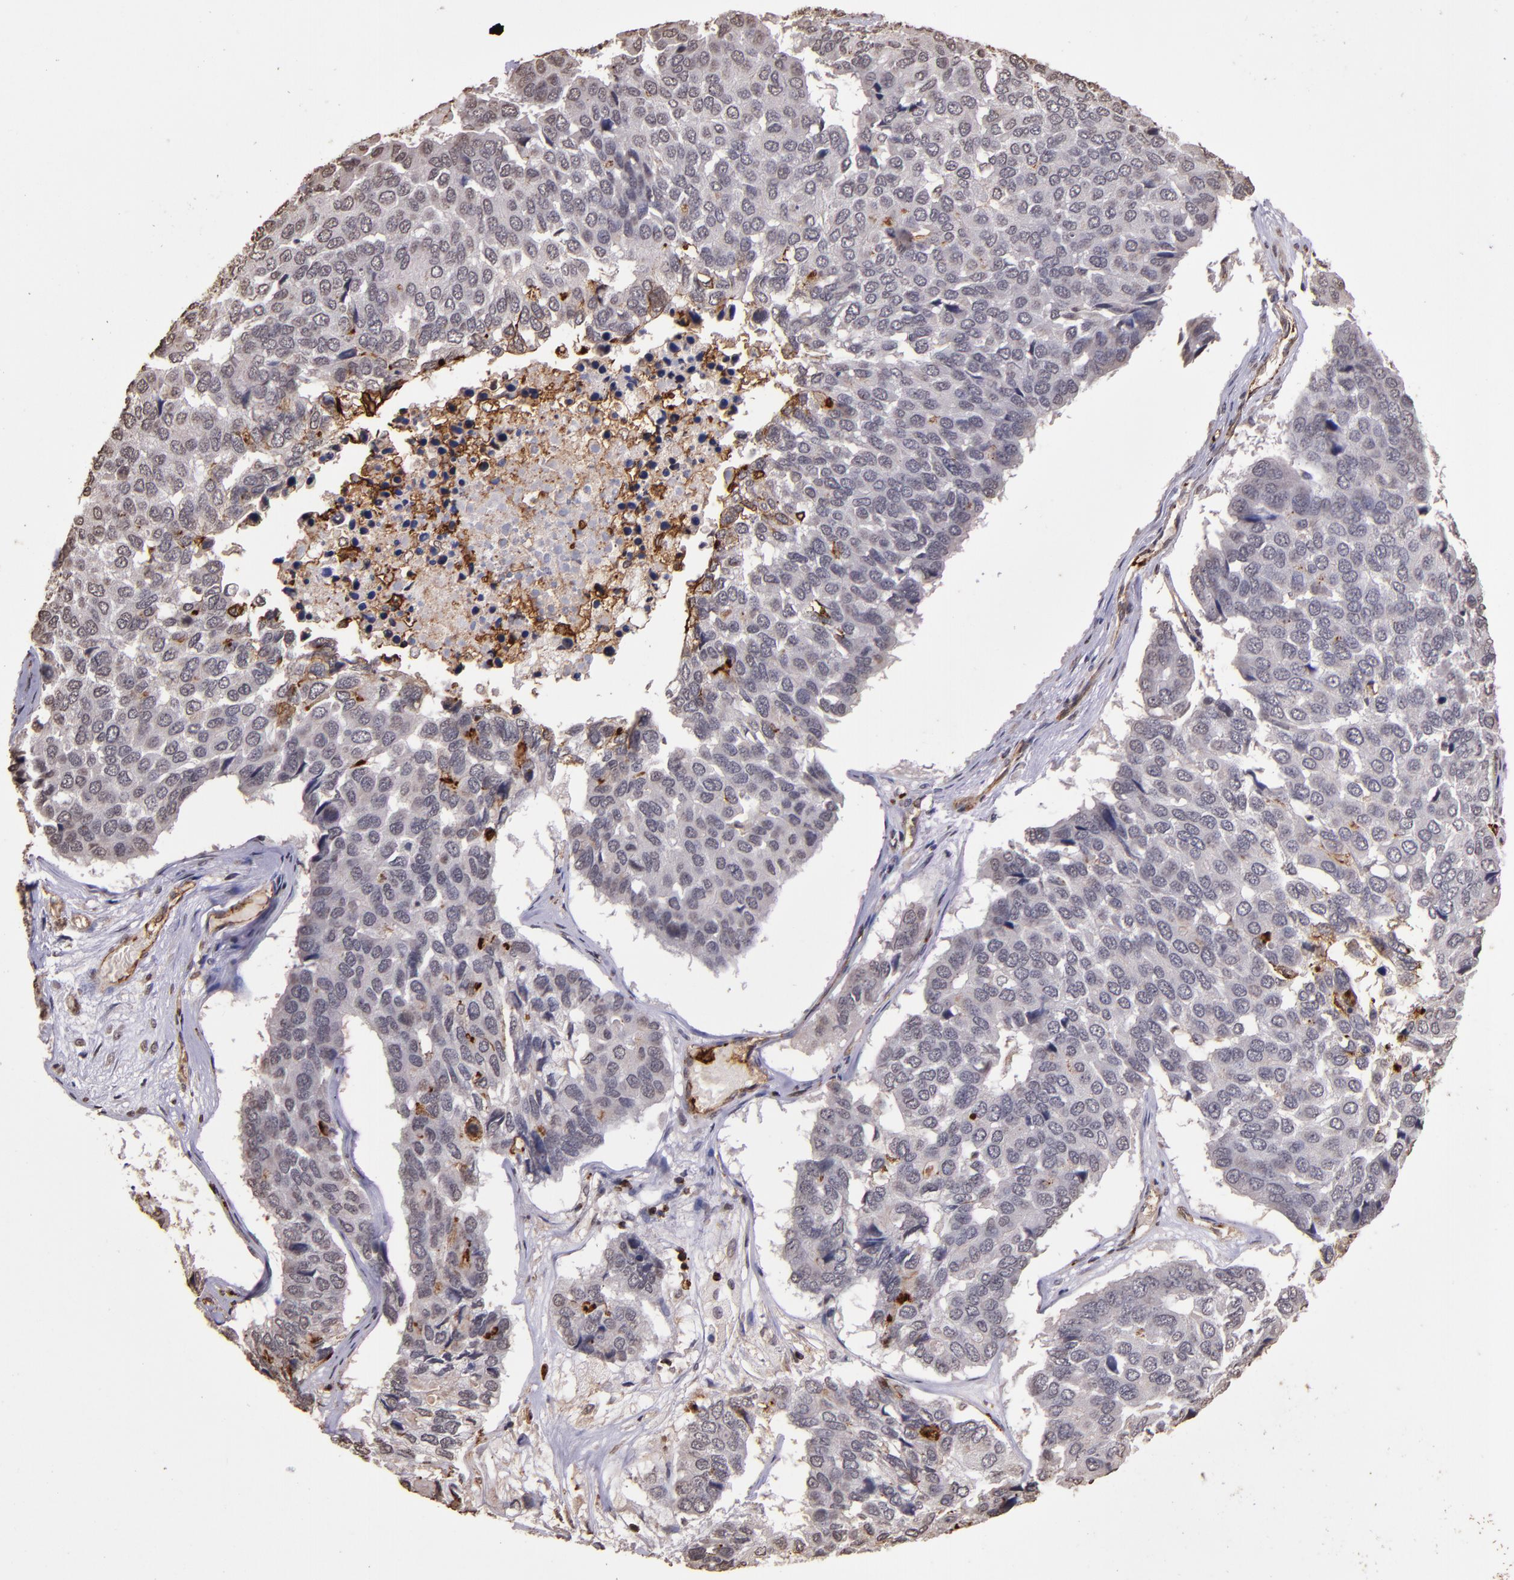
{"staining": {"intensity": "negative", "quantity": "none", "location": "none"}, "tissue": "pancreatic cancer", "cell_type": "Tumor cells", "image_type": "cancer", "snomed": [{"axis": "morphology", "description": "Adenocarcinoma, NOS"}, {"axis": "topography", "description": "Pancreas"}], "caption": "Immunohistochemical staining of human pancreatic cancer exhibits no significant staining in tumor cells.", "gene": "SLC2A3", "patient": {"sex": "male", "age": 50}}